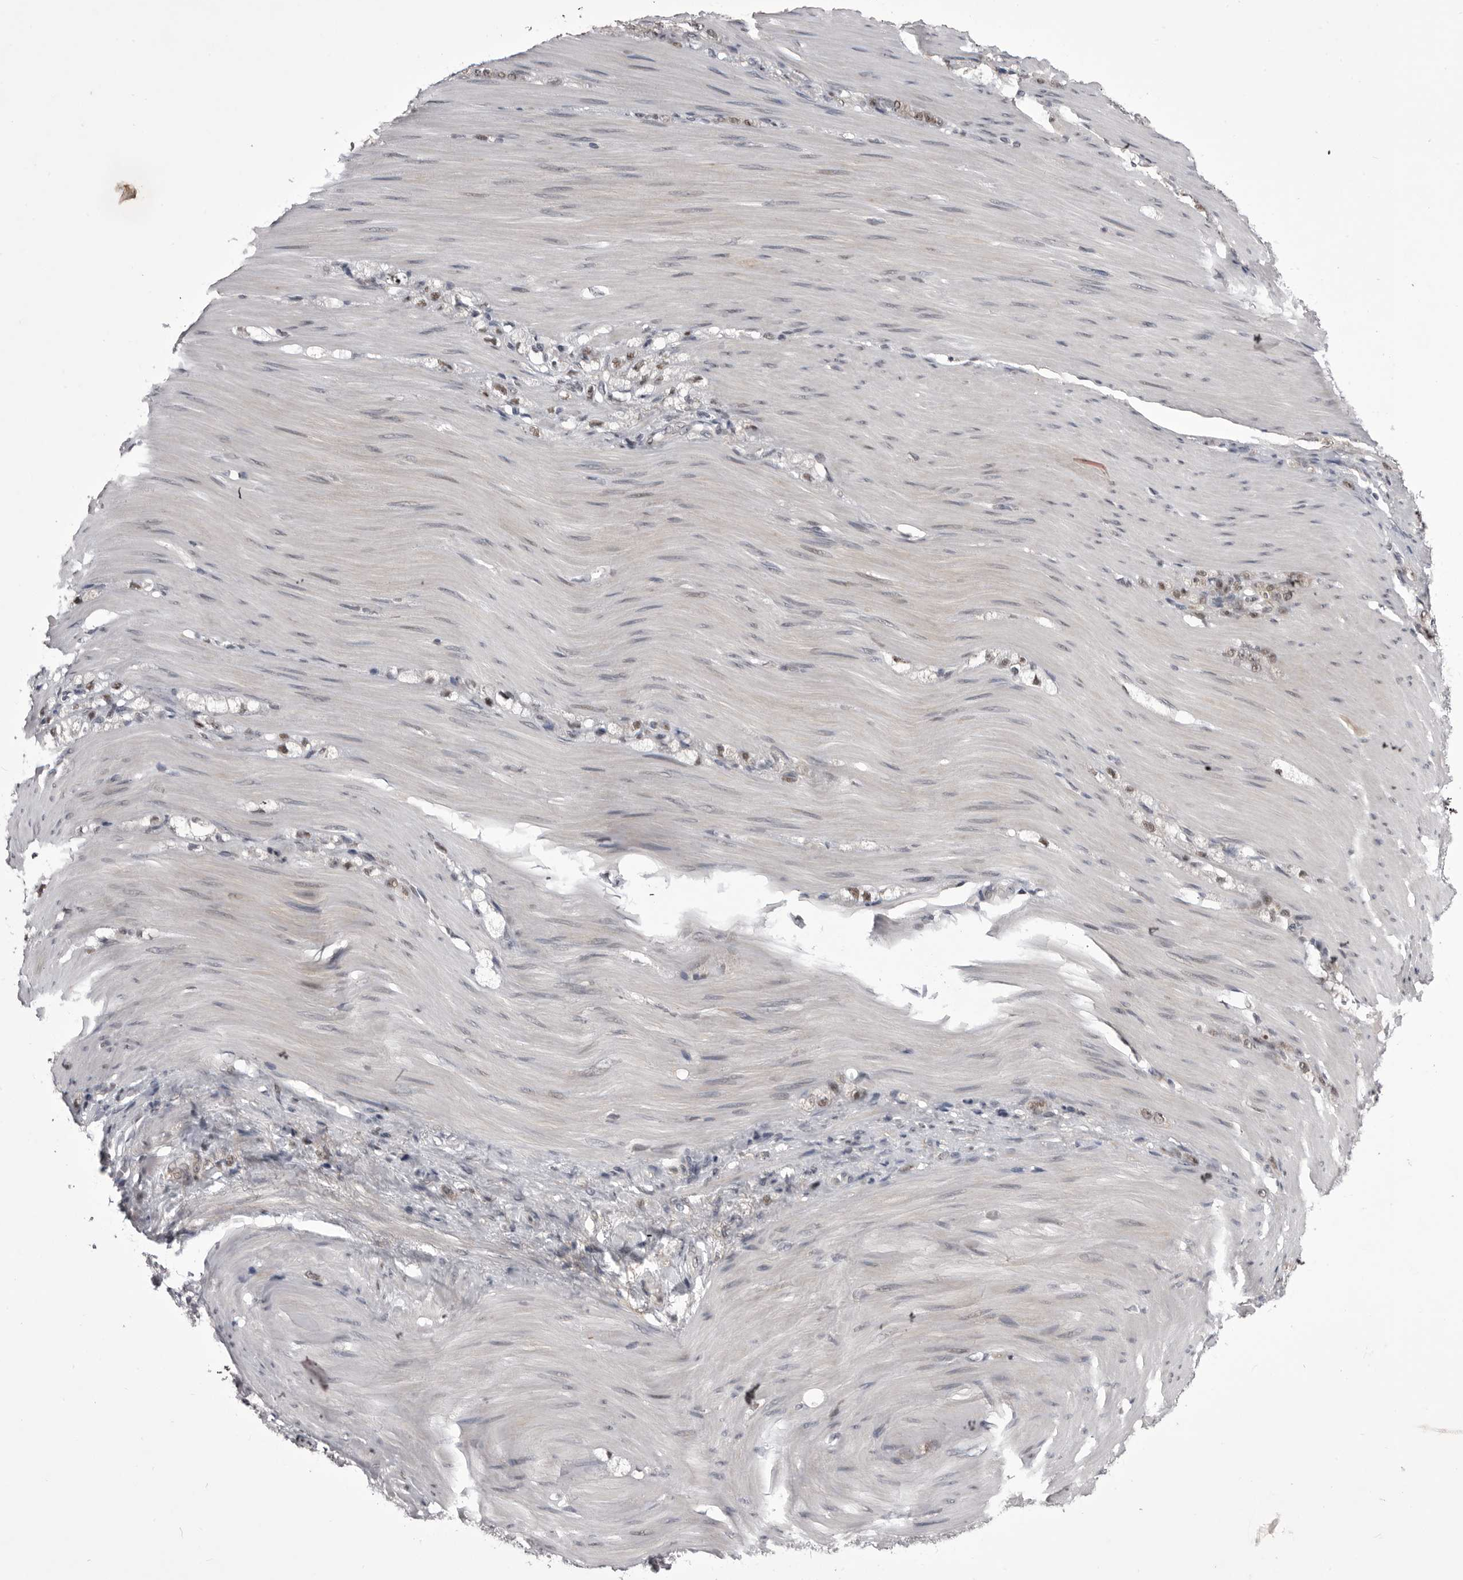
{"staining": {"intensity": "weak", "quantity": "<25%", "location": "nuclear"}, "tissue": "stomach cancer", "cell_type": "Tumor cells", "image_type": "cancer", "snomed": [{"axis": "morphology", "description": "Normal tissue, NOS"}, {"axis": "morphology", "description": "Adenocarcinoma, NOS"}, {"axis": "topography", "description": "Stomach"}], "caption": "DAB (3,3'-diaminobenzidine) immunohistochemical staining of human stomach cancer (adenocarcinoma) shows no significant staining in tumor cells.", "gene": "PRPF3", "patient": {"sex": "male", "age": 82}}